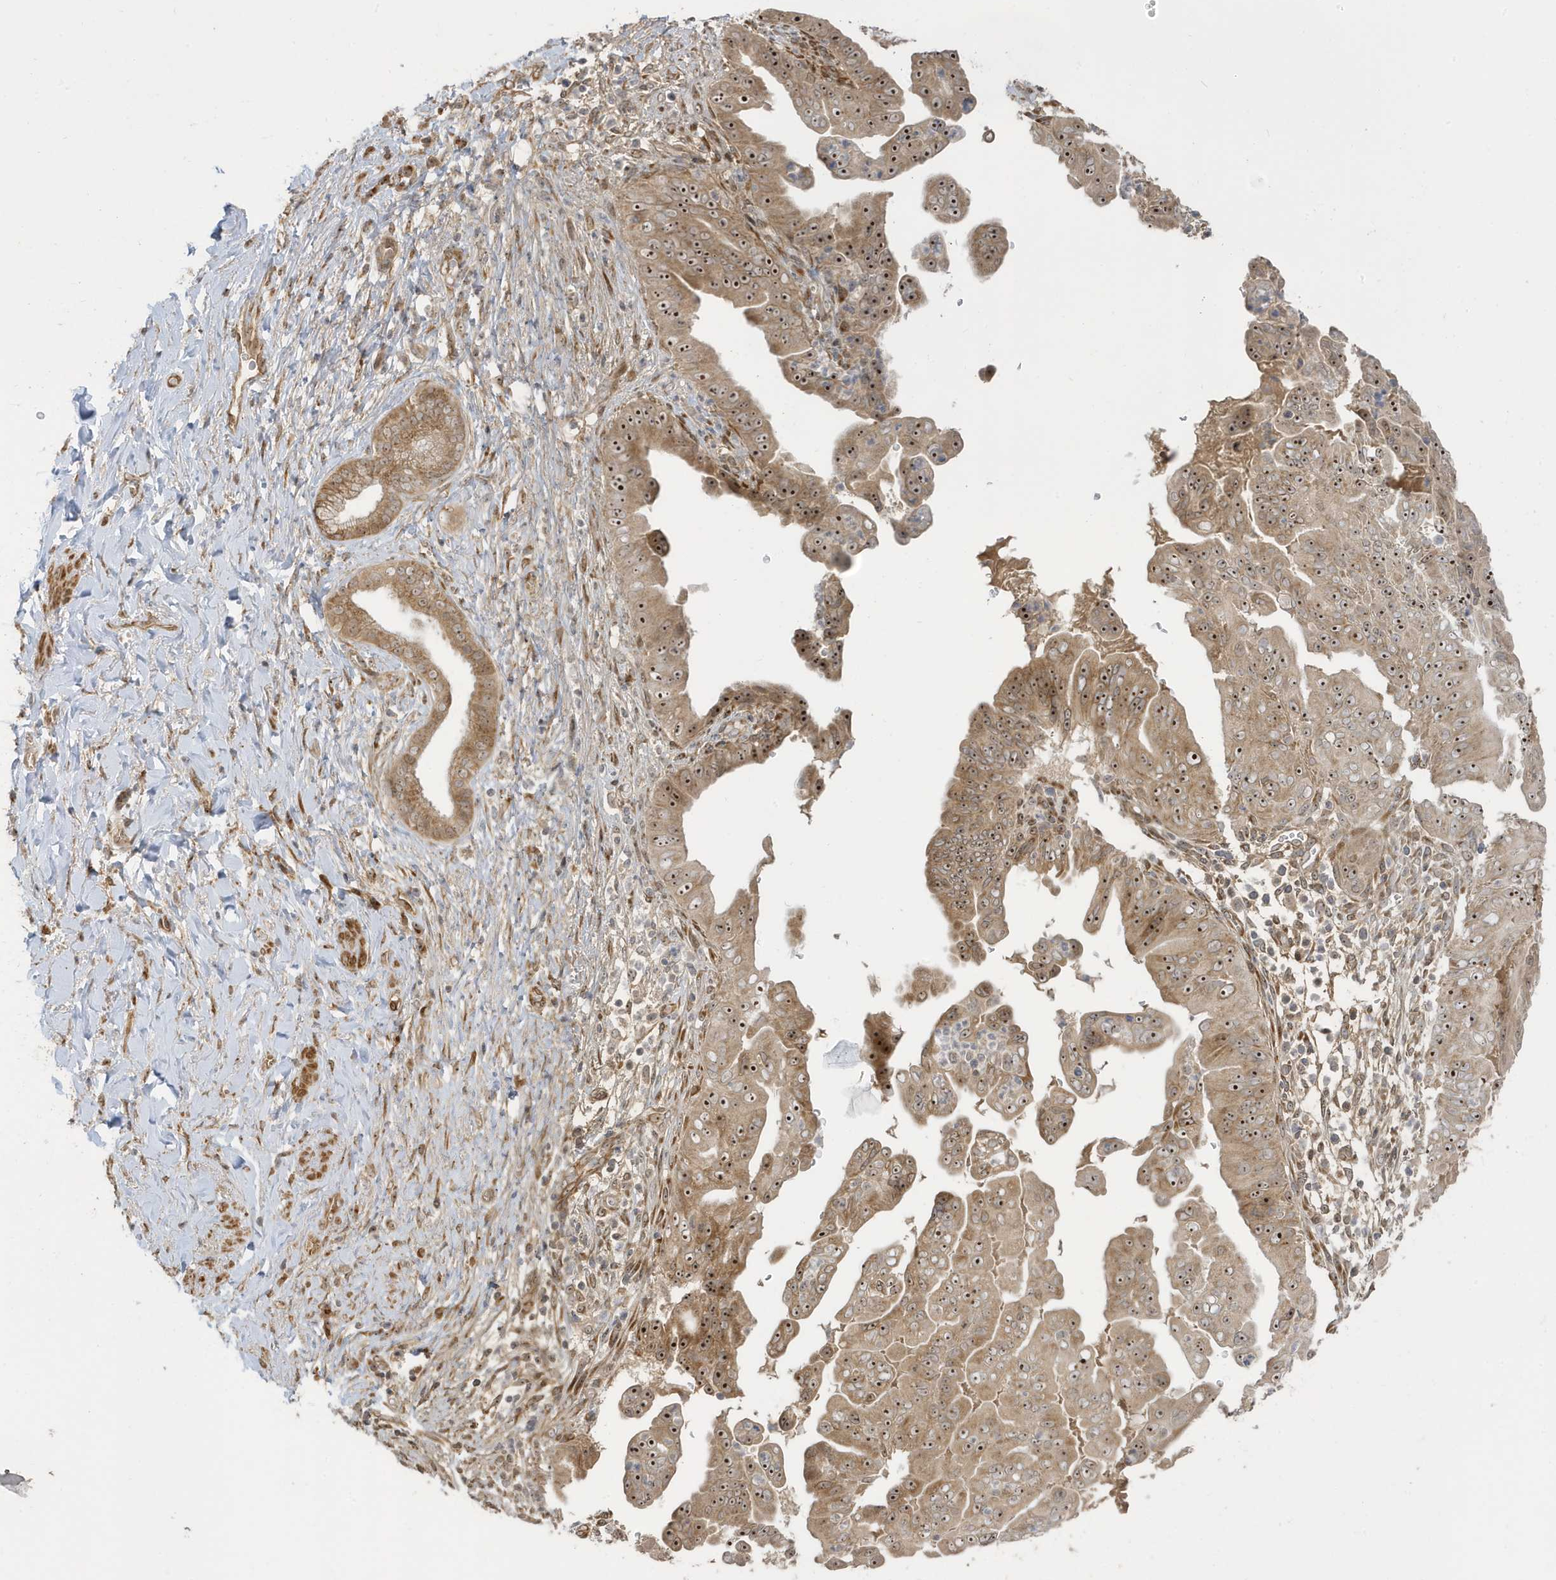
{"staining": {"intensity": "moderate", "quantity": ">75%", "location": "cytoplasmic/membranous,nuclear"}, "tissue": "pancreatic cancer", "cell_type": "Tumor cells", "image_type": "cancer", "snomed": [{"axis": "morphology", "description": "Adenocarcinoma, NOS"}, {"axis": "topography", "description": "Pancreas"}], "caption": "Immunohistochemistry (IHC) histopathology image of neoplastic tissue: pancreatic cancer stained using IHC exhibits medium levels of moderate protein expression localized specifically in the cytoplasmic/membranous and nuclear of tumor cells, appearing as a cytoplasmic/membranous and nuclear brown color.", "gene": "ECM2", "patient": {"sex": "female", "age": 78}}